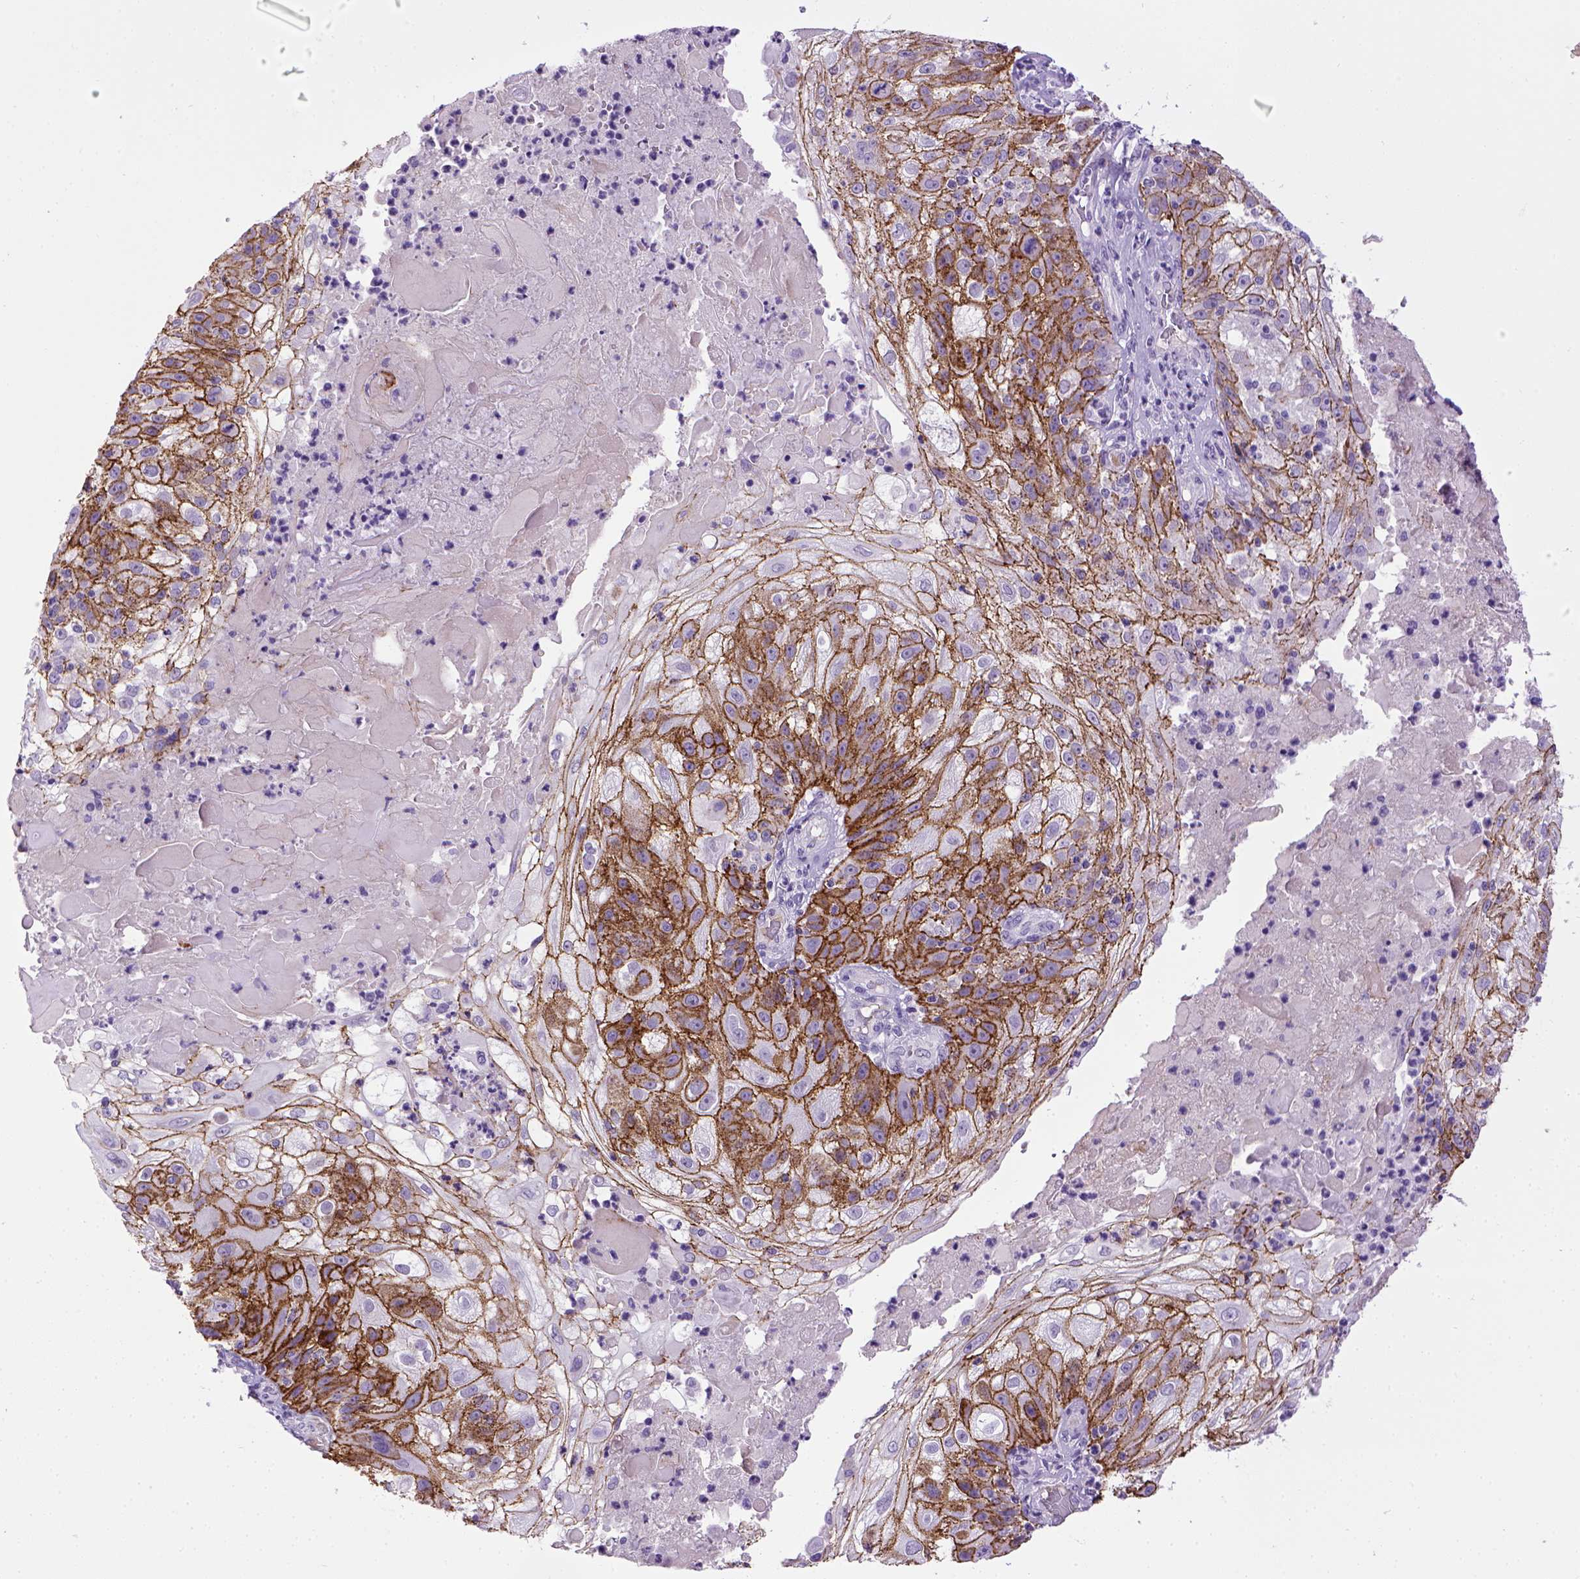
{"staining": {"intensity": "moderate", "quantity": ">75%", "location": "cytoplasmic/membranous"}, "tissue": "skin cancer", "cell_type": "Tumor cells", "image_type": "cancer", "snomed": [{"axis": "morphology", "description": "Normal tissue, NOS"}, {"axis": "morphology", "description": "Squamous cell carcinoma, NOS"}, {"axis": "topography", "description": "Skin"}], "caption": "Protein expression by IHC reveals moderate cytoplasmic/membranous staining in about >75% of tumor cells in skin cancer.", "gene": "CDH1", "patient": {"sex": "female", "age": 83}}